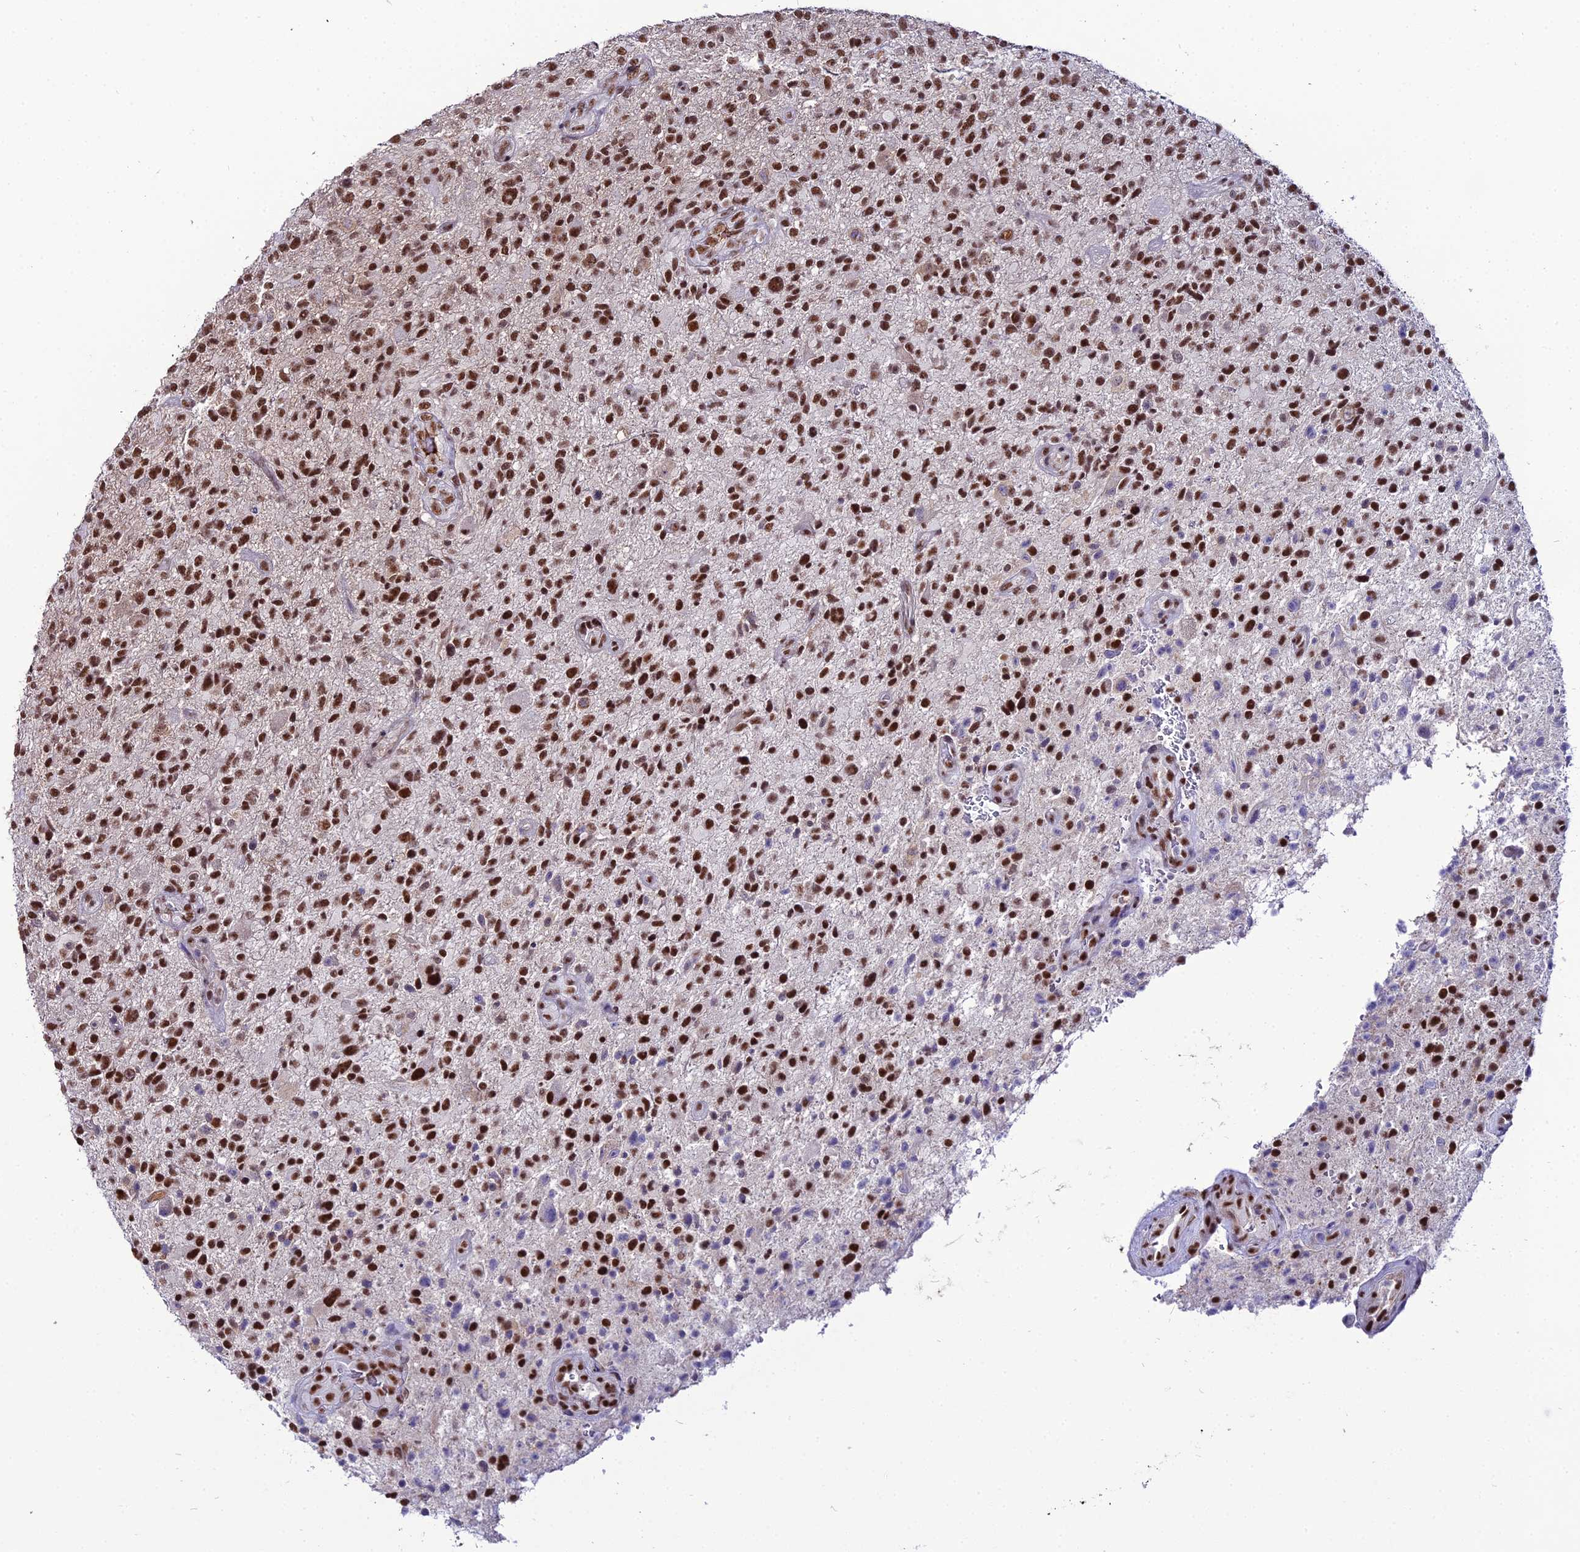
{"staining": {"intensity": "strong", "quantity": ">75%", "location": "nuclear"}, "tissue": "glioma", "cell_type": "Tumor cells", "image_type": "cancer", "snomed": [{"axis": "morphology", "description": "Glioma, malignant, High grade"}, {"axis": "topography", "description": "Brain"}], "caption": "Protein expression analysis of high-grade glioma (malignant) exhibits strong nuclear positivity in about >75% of tumor cells.", "gene": "RBM12", "patient": {"sex": "male", "age": 47}}